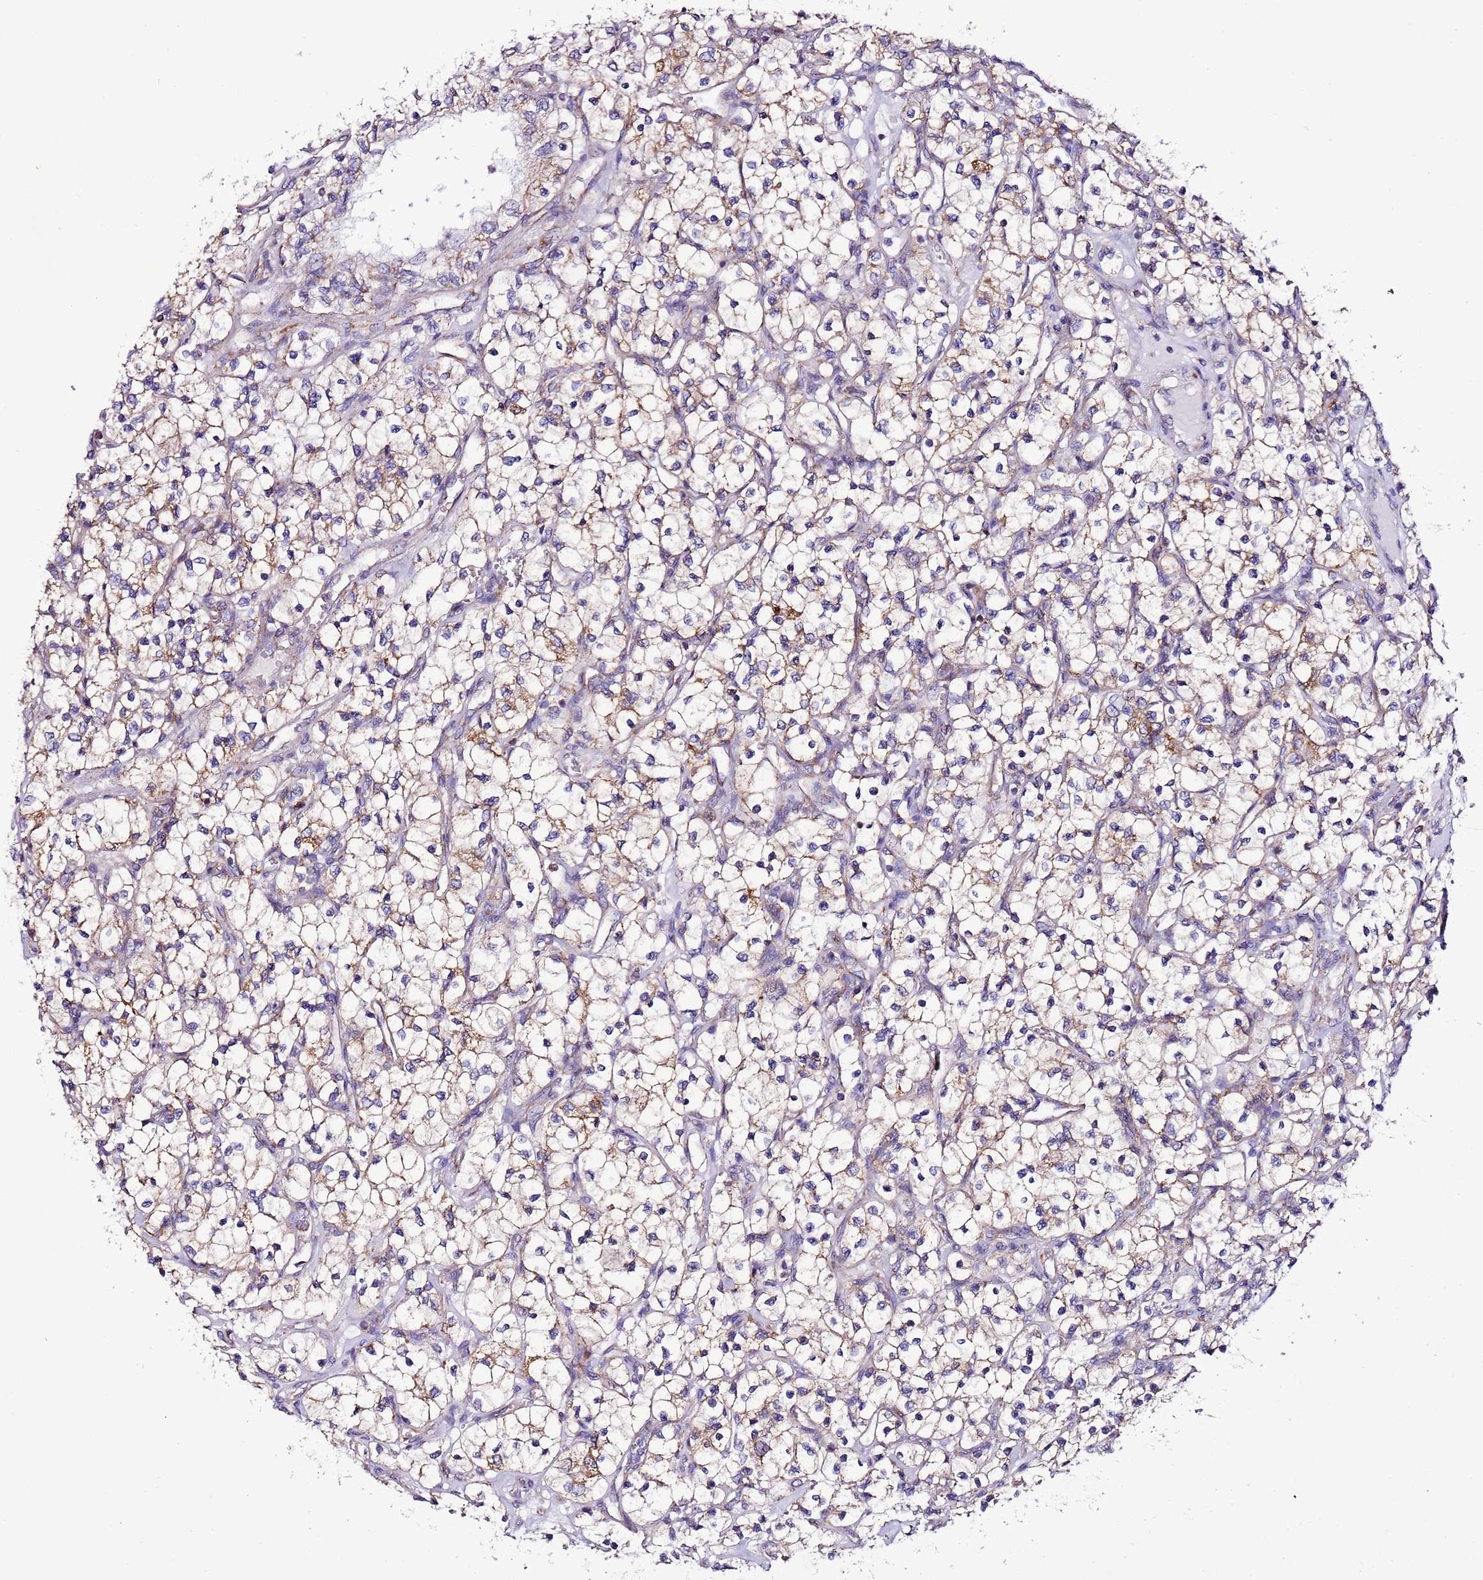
{"staining": {"intensity": "weak", "quantity": "<25%", "location": "cytoplasmic/membranous"}, "tissue": "renal cancer", "cell_type": "Tumor cells", "image_type": "cancer", "snomed": [{"axis": "morphology", "description": "Adenocarcinoma, NOS"}, {"axis": "topography", "description": "Kidney"}], "caption": "Immunohistochemical staining of renal cancer displays no significant staining in tumor cells.", "gene": "UEVLD", "patient": {"sex": "female", "age": 69}}